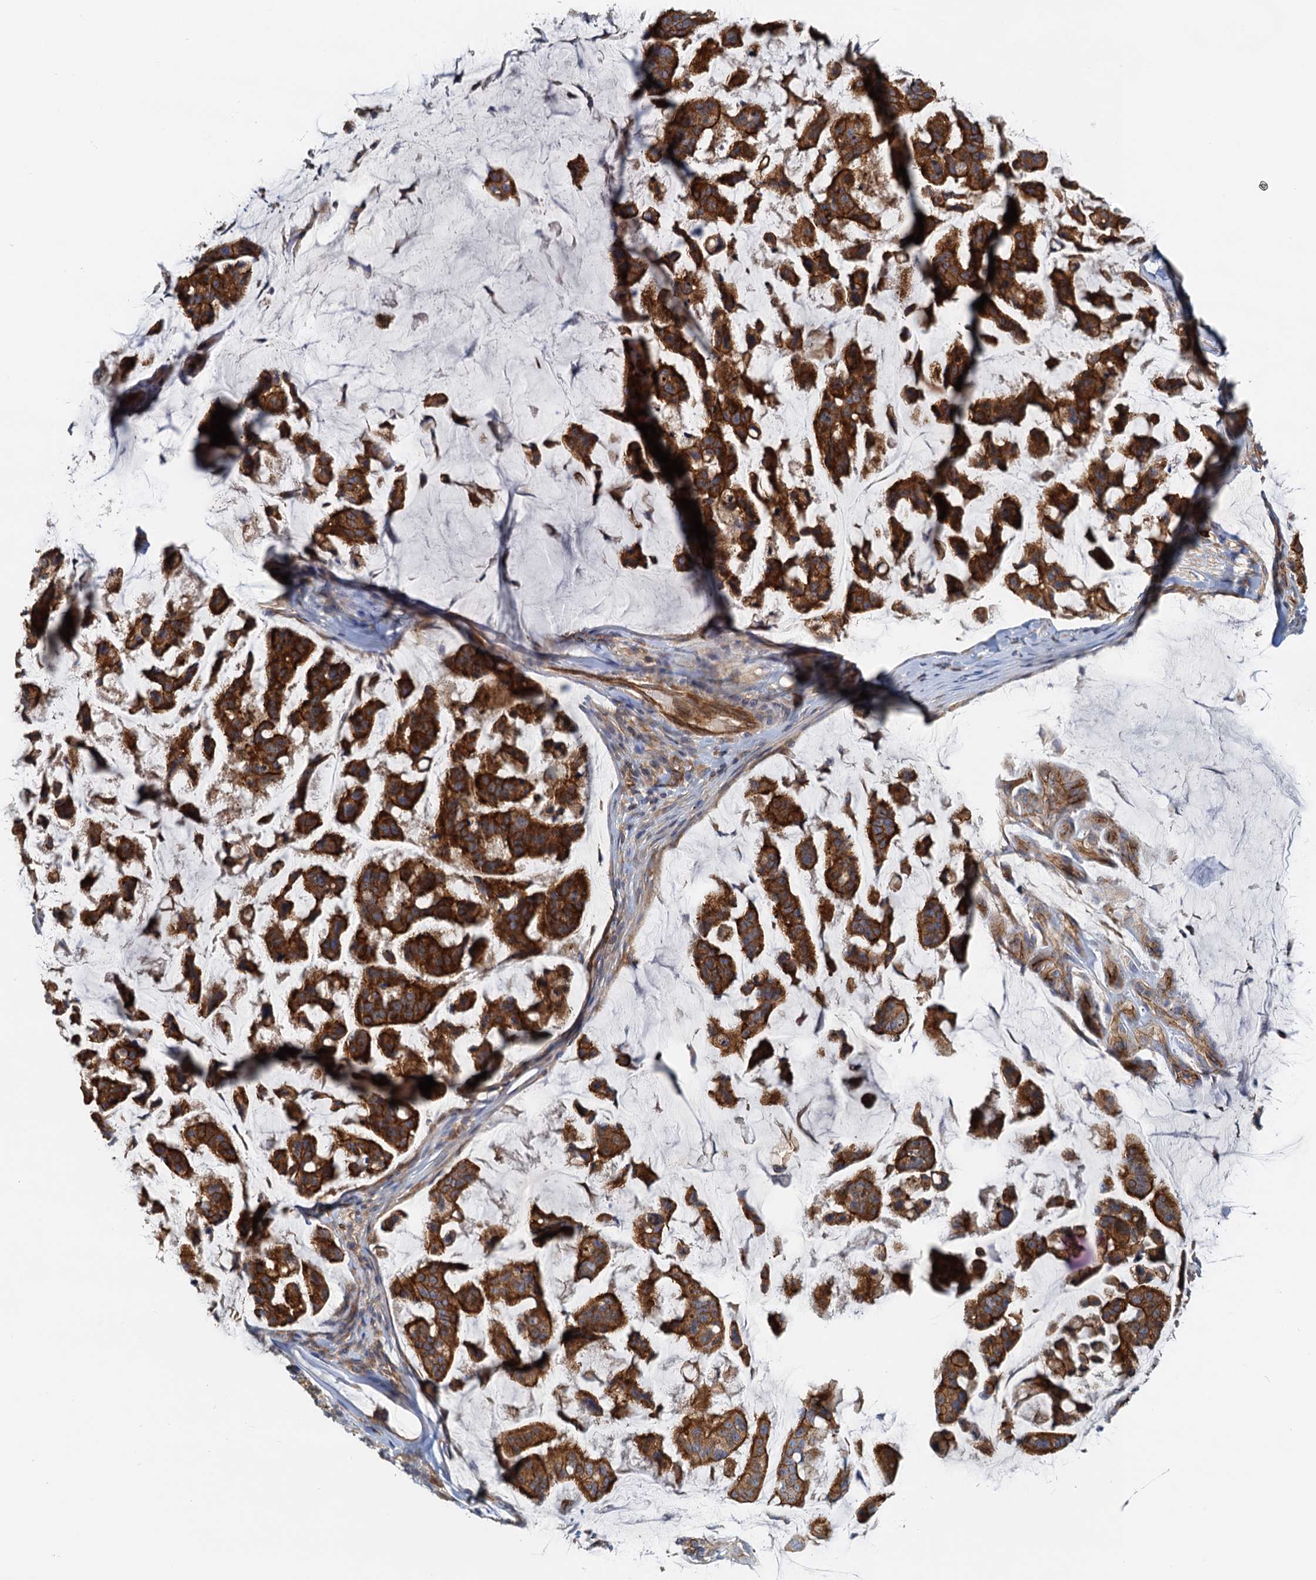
{"staining": {"intensity": "strong", "quantity": ">75%", "location": "cytoplasmic/membranous"}, "tissue": "stomach cancer", "cell_type": "Tumor cells", "image_type": "cancer", "snomed": [{"axis": "morphology", "description": "Adenocarcinoma, NOS"}, {"axis": "topography", "description": "Stomach, lower"}], "caption": "An IHC micrograph of tumor tissue is shown. Protein staining in brown highlights strong cytoplasmic/membranous positivity in stomach cancer (adenocarcinoma) within tumor cells. The protein is stained brown, and the nuclei are stained in blue (DAB (3,3'-diaminobenzidine) IHC with brightfield microscopy, high magnification).", "gene": "NIPAL3", "patient": {"sex": "male", "age": 67}}